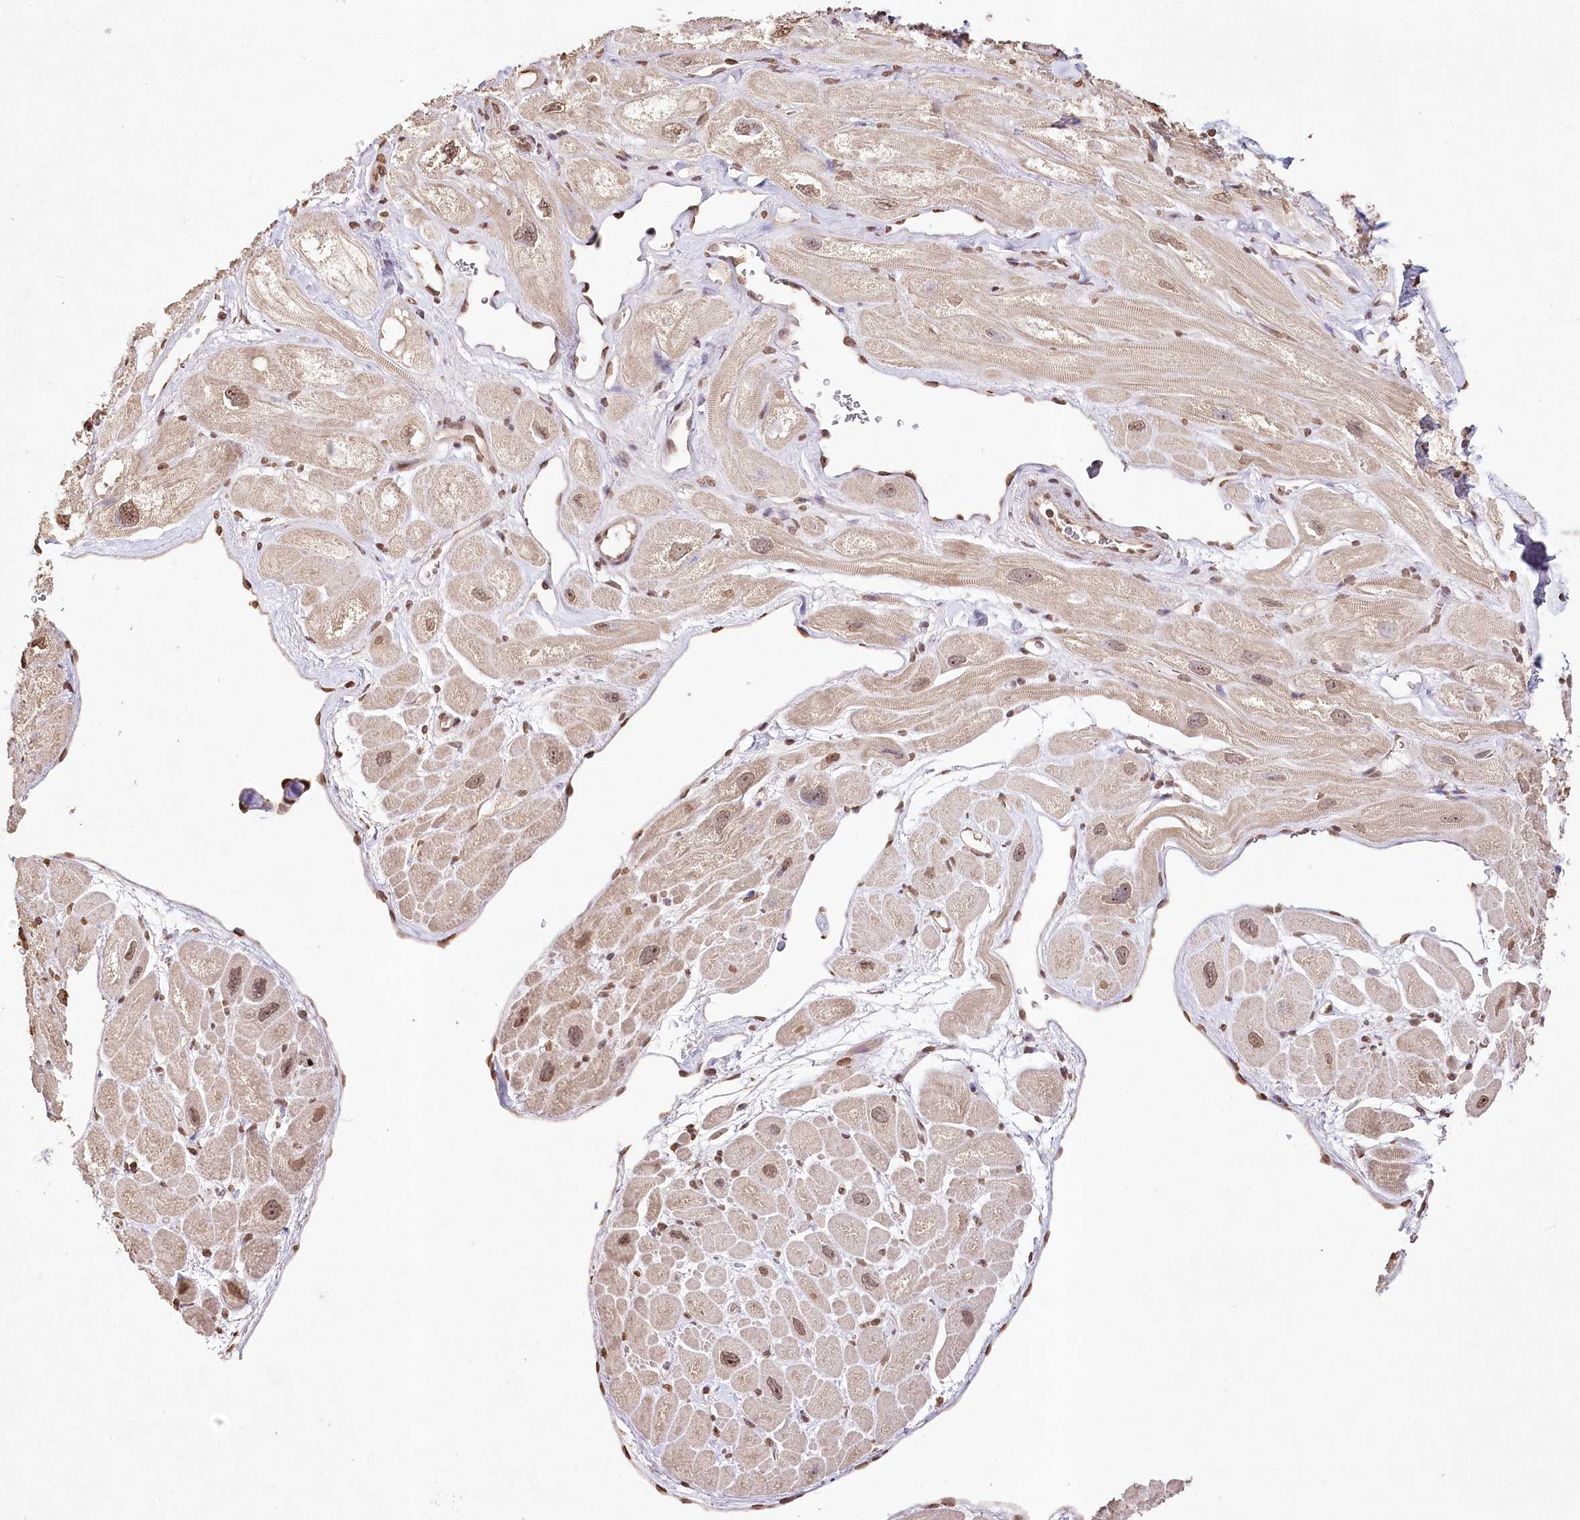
{"staining": {"intensity": "moderate", "quantity": ">75%", "location": "nuclear"}, "tissue": "heart muscle", "cell_type": "Cardiomyocytes", "image_type": "normal", "snomed": [{"axis": "morphology", "description": "Normal tissue, NOS"}, {"axis": "topography", "description": "Heart"}], "caption": "The immunohistochemical stain shows moderate nuclear expression in cardiomyocytes of unremarkable heart muscle. (DAB (3,3'-diaminobenzidine) IHC, brown staining for protein, blue staining for nuclei).", "gene": "DMXL1", "patient": {"sex": "male", "age": 49}}